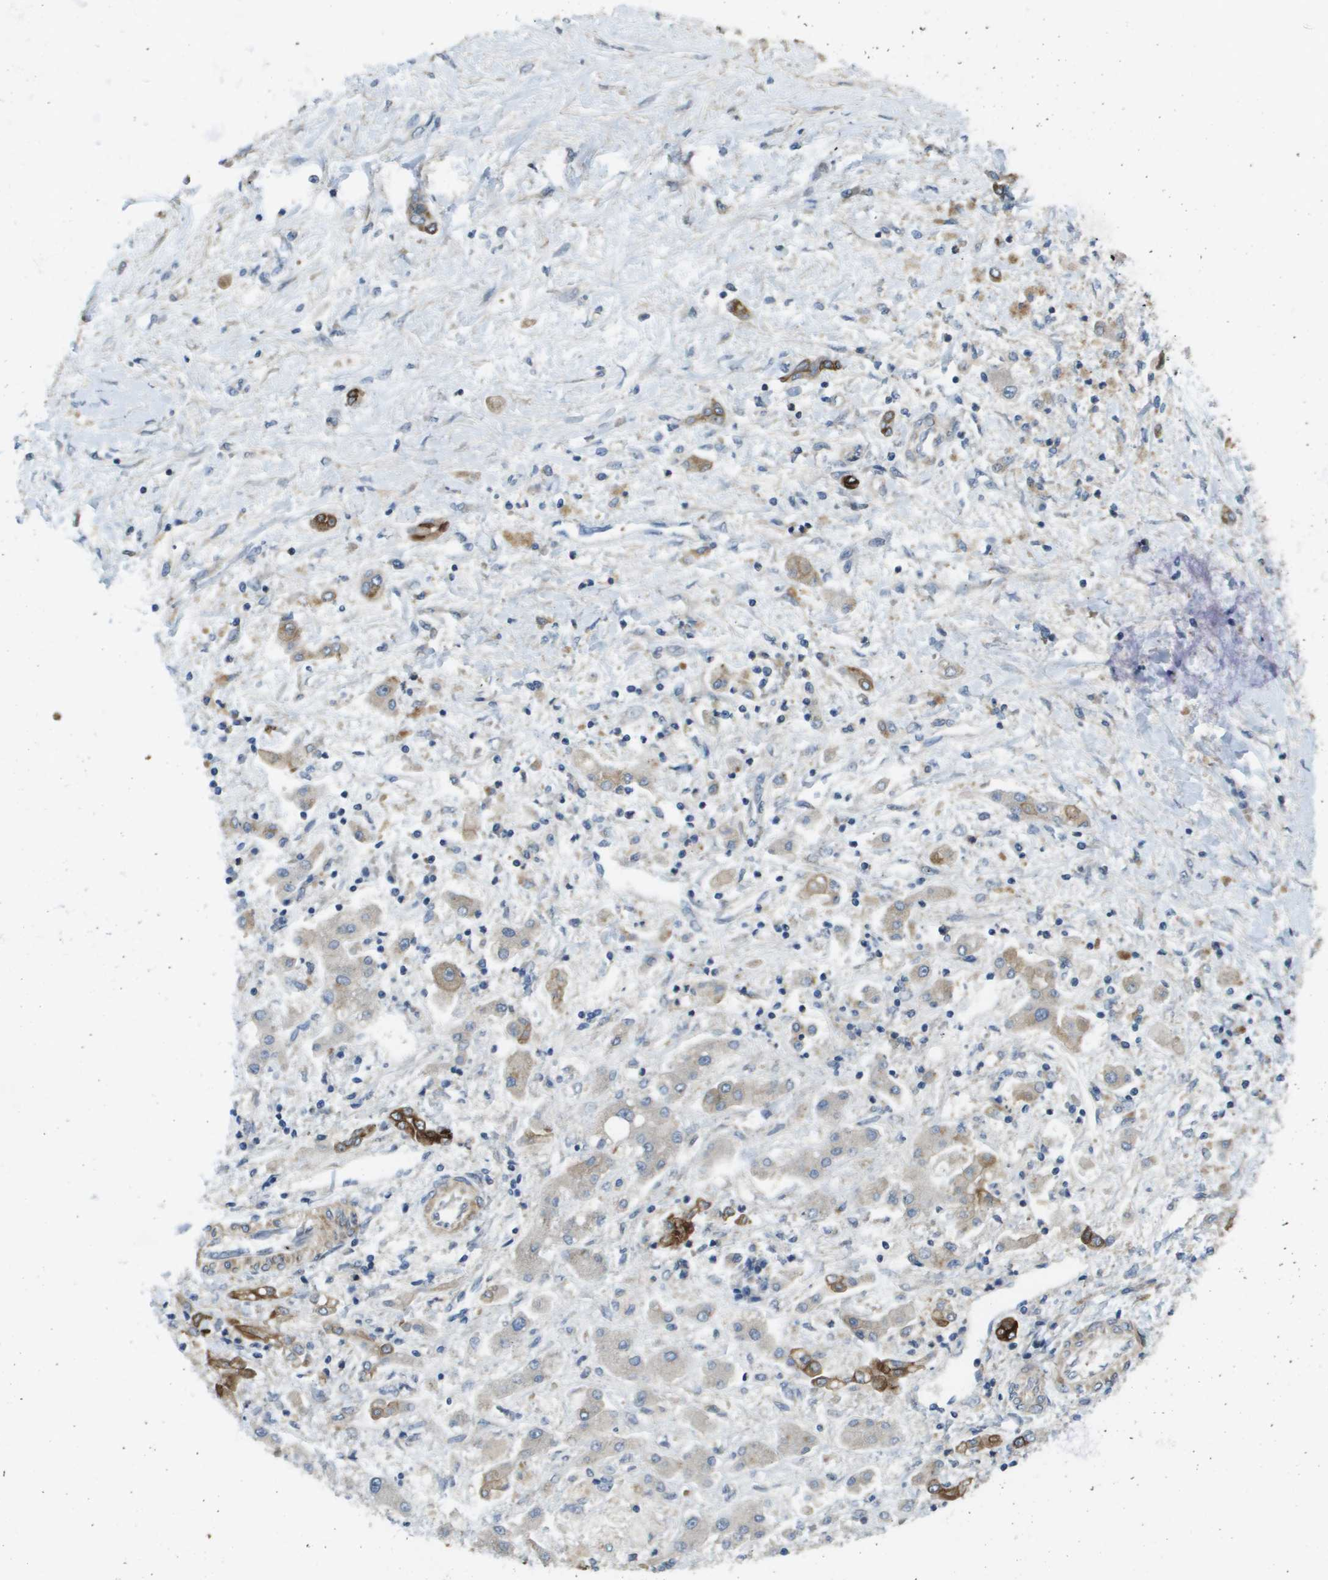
{"staining": {"intensity": "moderate", "quantity": ">75%", "location": "cytoplasmic/membranous"}, "tissue": "liver cancer", "cell_type": "Tumor cells", "image_type": "cancer", "snomed": [{"axis": "morphology", "description": "Cholangiocarcinoma"}, {"axis": "topography", "description": "Liver"}], "caption": "Protein positivity by IHC displays moderate cytoplasmic/membranous staining in approximately >75% of tumor cells in cholangiocarcinoma (liver). Immunohistochemistry (ihc) stains the protein in brown and the nuclei are stained blue.", "gene": "KRT23", "patient": {"sex": "male", "age": 50}}